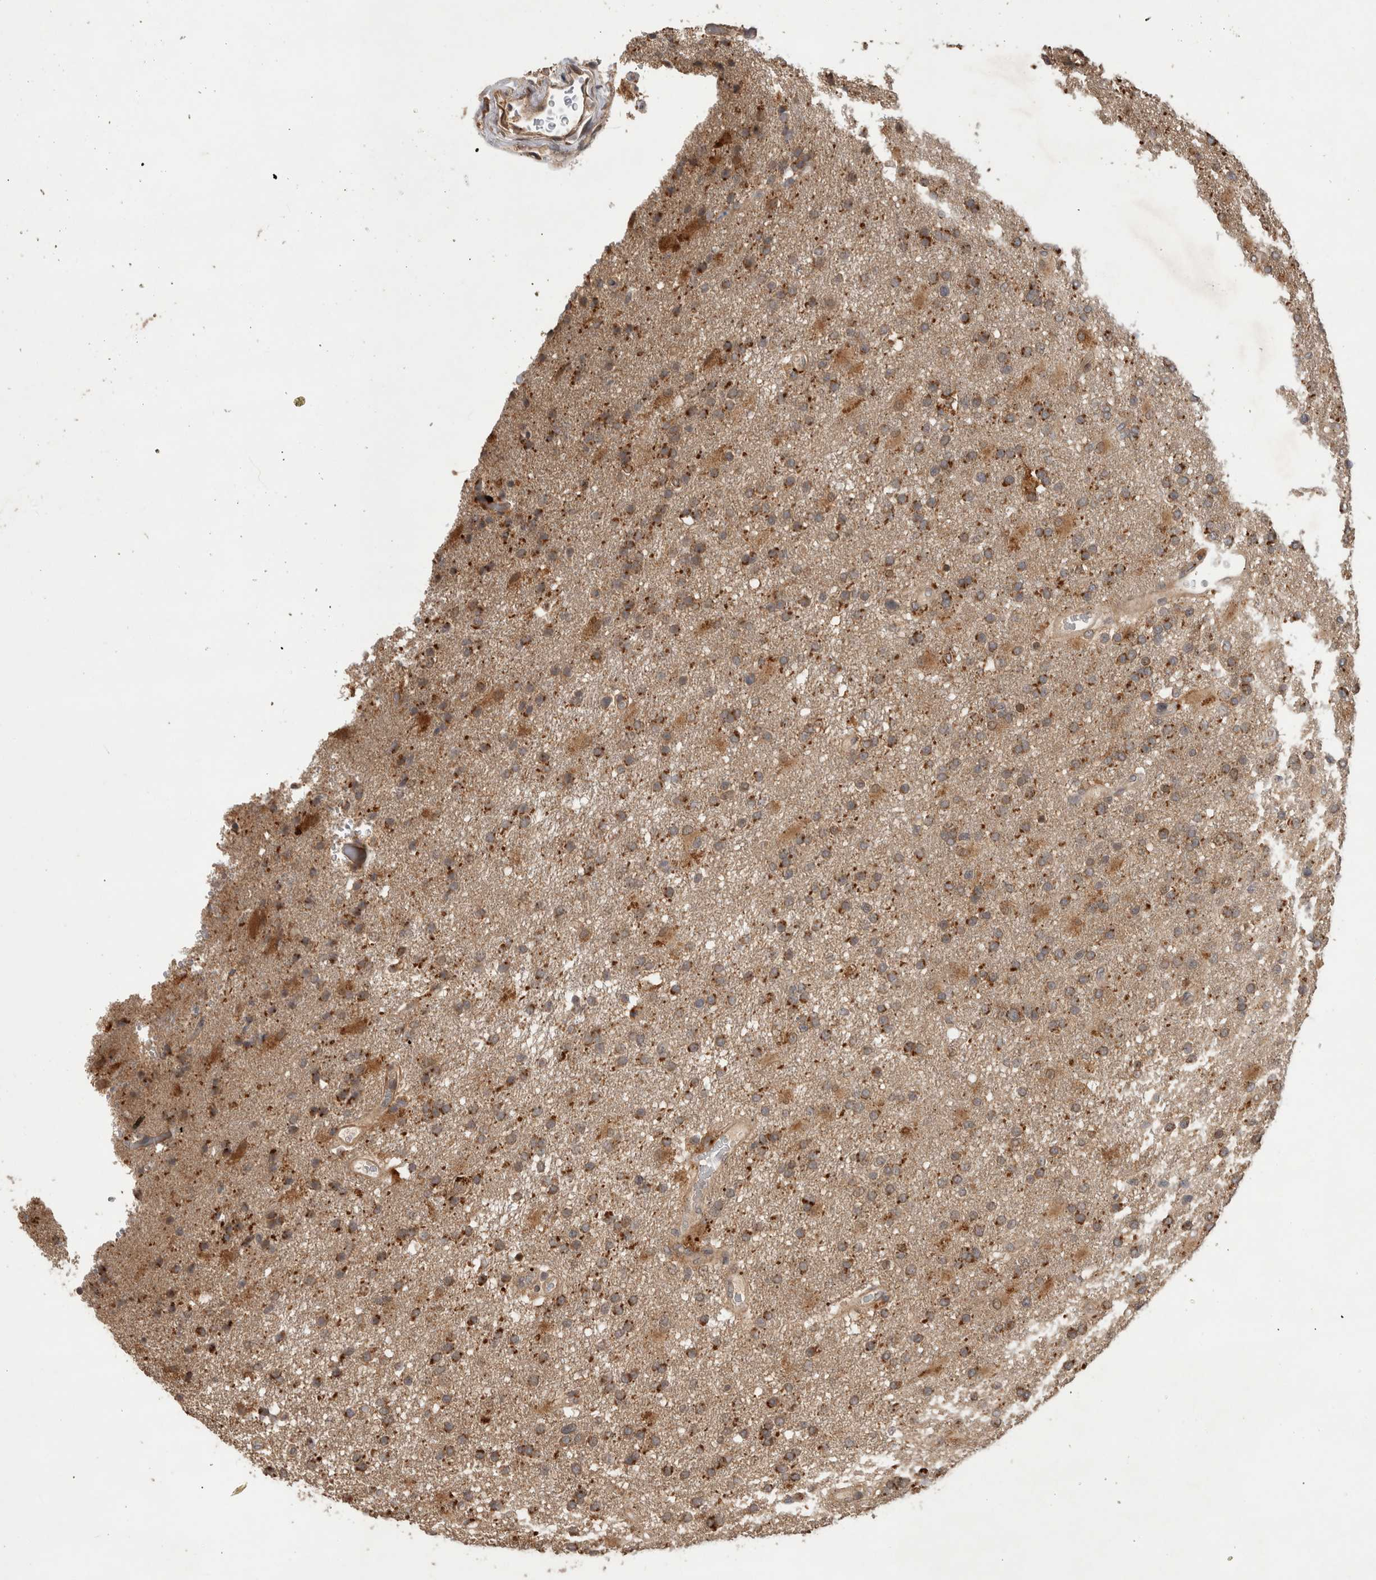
{"staining": {"intensity": "moderate", "quantity": ">75%", "location": "cytoplasmic/membranous"}, "tissue": "glioma", "cell_type": "Tumor cells", "image_type": "cancer", "snomed": [{"axis": "morphology", "description": "Glioma, malignant, High grade"}, {"axis": "topography", "description": "Brain"}], "caption": "There is medium levels of moderate cytoplasmic/membranous staining in tumor cells of high-grade glioma (malignant), as demonstrated by immunohistochemical staining (brown color).", "gene": "PITPNC1", "patient": {"sex": "male", "age": 72}}